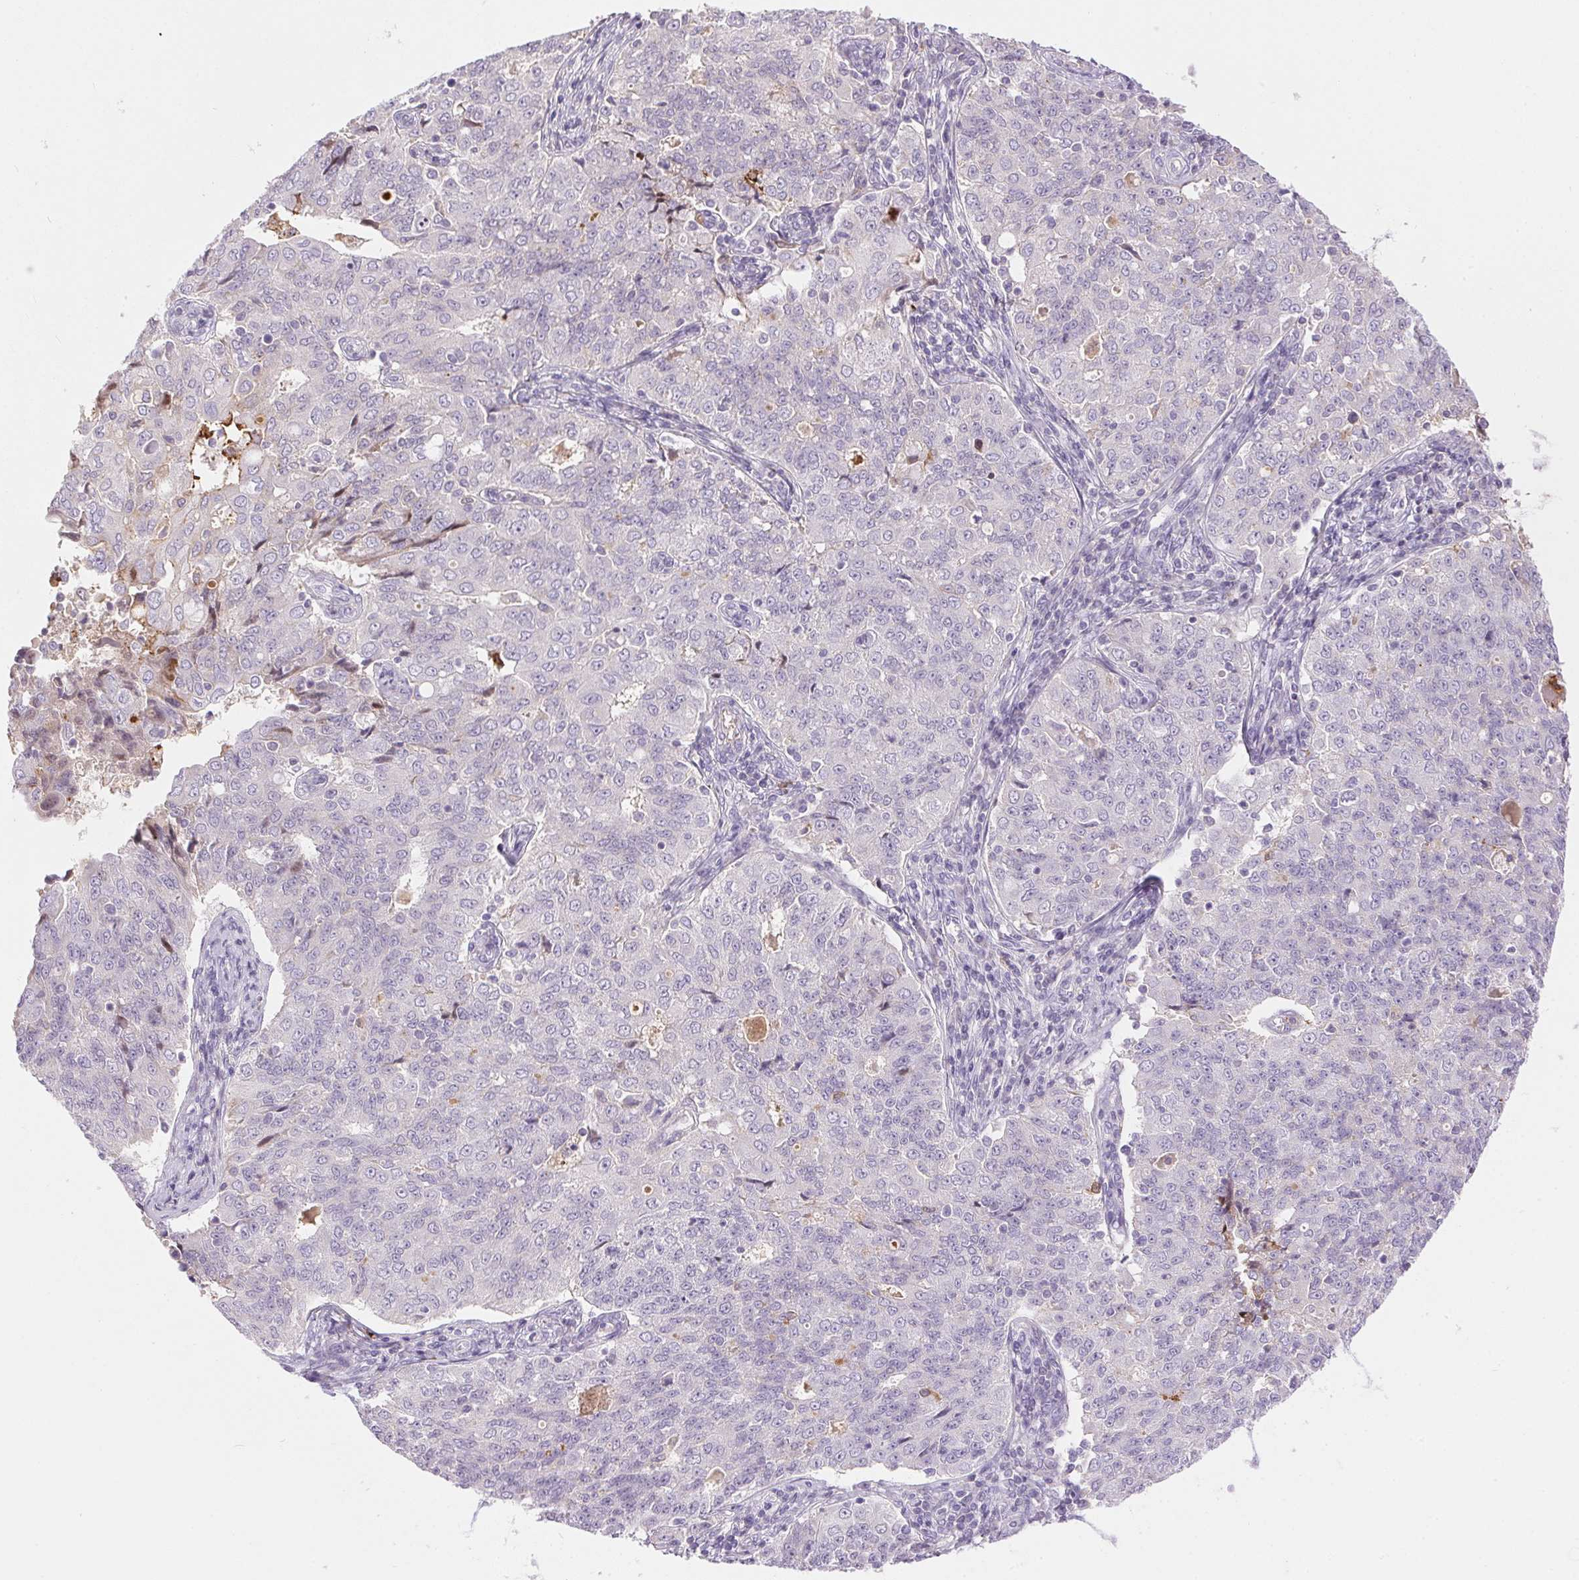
{"staining": {"intensity": "negative", "quantity": "none", "location": "none"}, "tissue": "endometrial cancer", "cell_type": "Tumor cells", "image_type": "cancer", "snomed": [{"axis": "morphology", "description": "Adenocarcinoma, NOS"}, {"axis": "topography", "description": "Endometrium"}], "caption": "DAB (3,3'-diaminobenzidine) immunohistochemical staining of adenocarcinoma (endometrial) displays no significant positivity in tumor cells. The staining is performed using DAB brown chromogen with nuclei counter-stained in using hematoxylin.", "gene": "ORM1", "patient": {"sex": "female", "age": 43}}